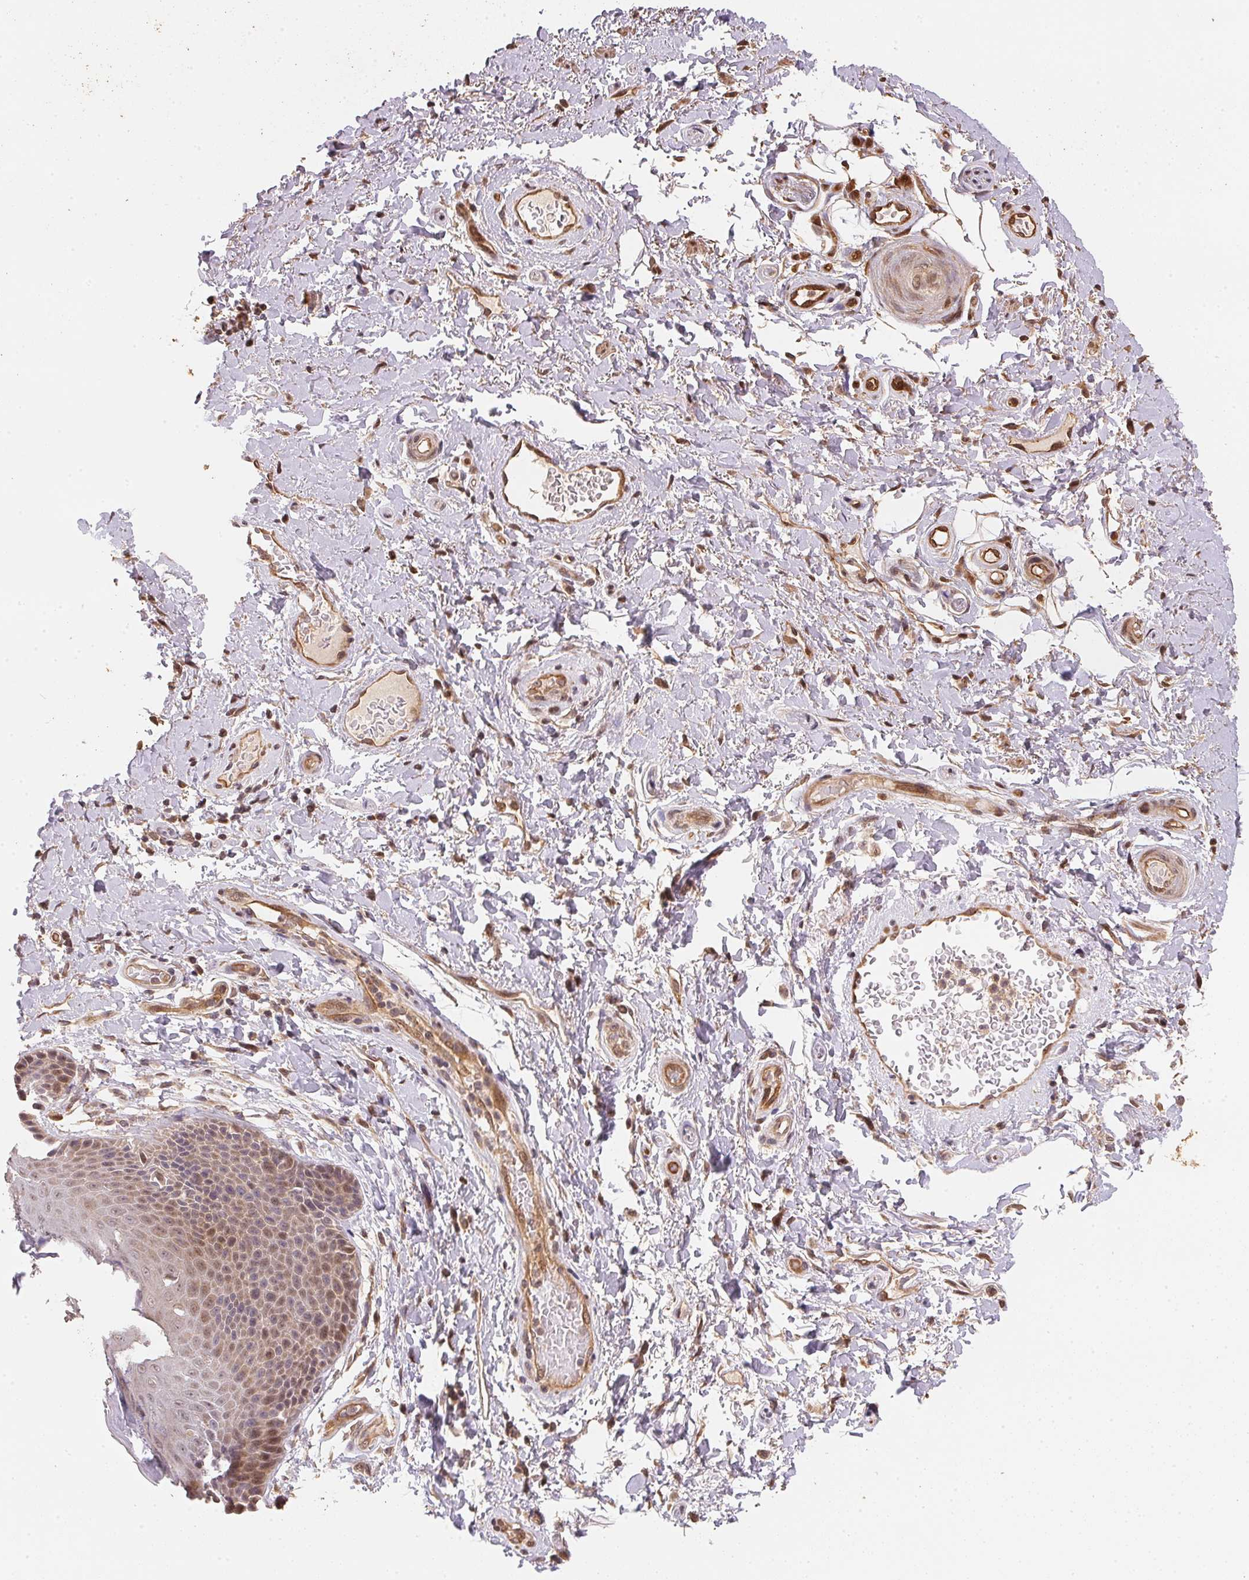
{"staining": {"intensity": "moderate", "quantity": "25%-75%", "location": "nuclear"}, "tissue": "skin", "cell_type": "Epidermal cells", "image_type": "normal", "snomed": [{"axis": "morphology", "description": "Normal tissue, NOS"}, {"axis": "topography", "description": "Anal"}, {"axis": "topography", "description": "Peripheral nerve tissue"}], "caption": "Immunohistochemical staining of unremarkable human skin shows moderate nuclear protein positivity in approximately 25%-75% of epidermal cells. (Brightfield microscopy of DAB IHC at high magnification).", "gene": "TMEM222", "patient": {"sex": "male", "age": 51}}